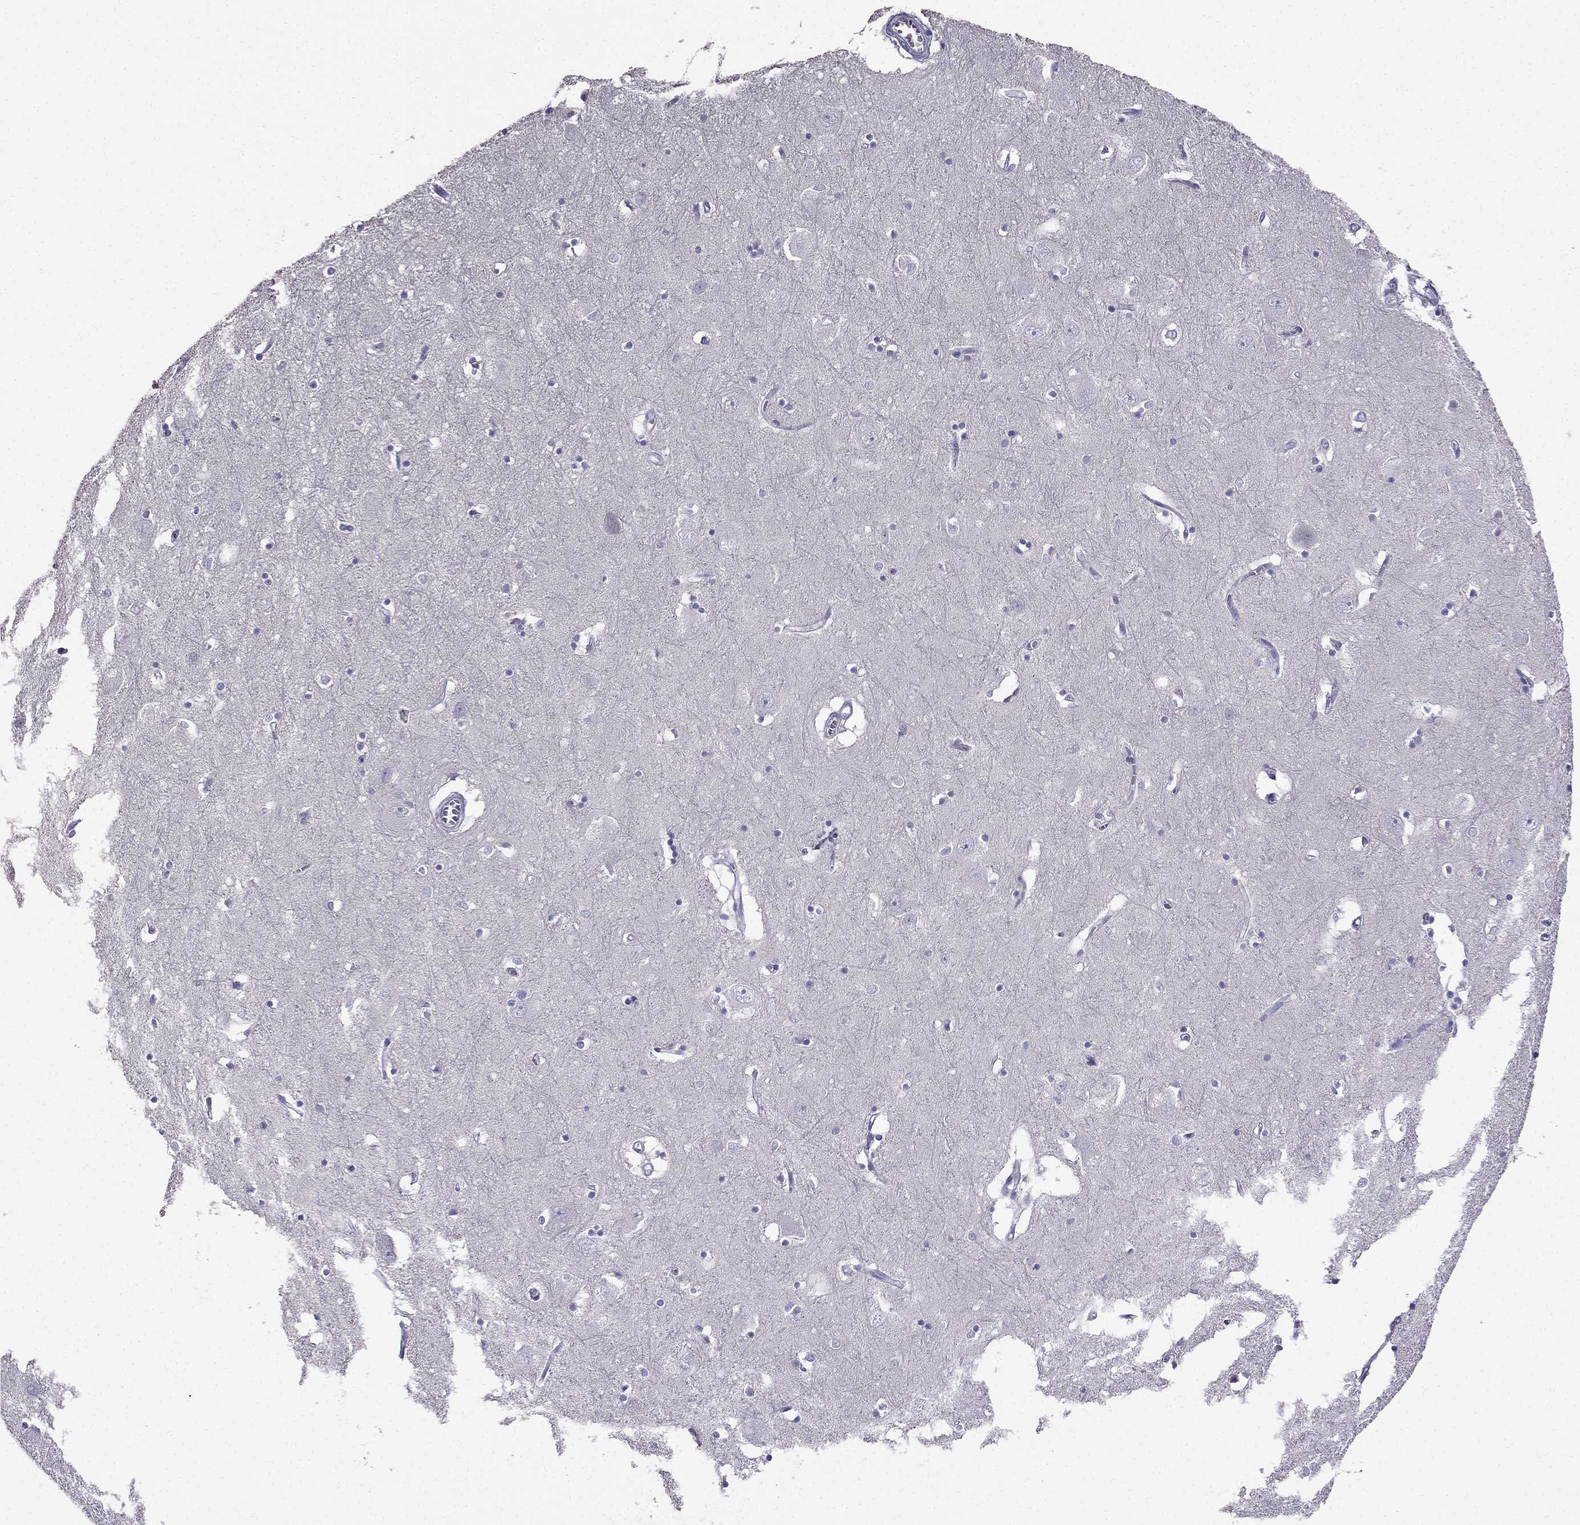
{"staining": {"intensity": "negative", "quantity": "none", "location": "none"}, "tissue": "caudate", "cell_type": "Glial cells", "image_type": "normal", "snomed": [{"axis": "morphology", "description": "Normal tissue, NOS"}, {"axis": "topography", "description": "Lateral ventricle wall"}], "caption": "DAB immunohistochemical staining of normal caudate reveals no significant expression in glial cells.", "gene": "AS3MT", "patient": {"sex": "male", "age": 54}}